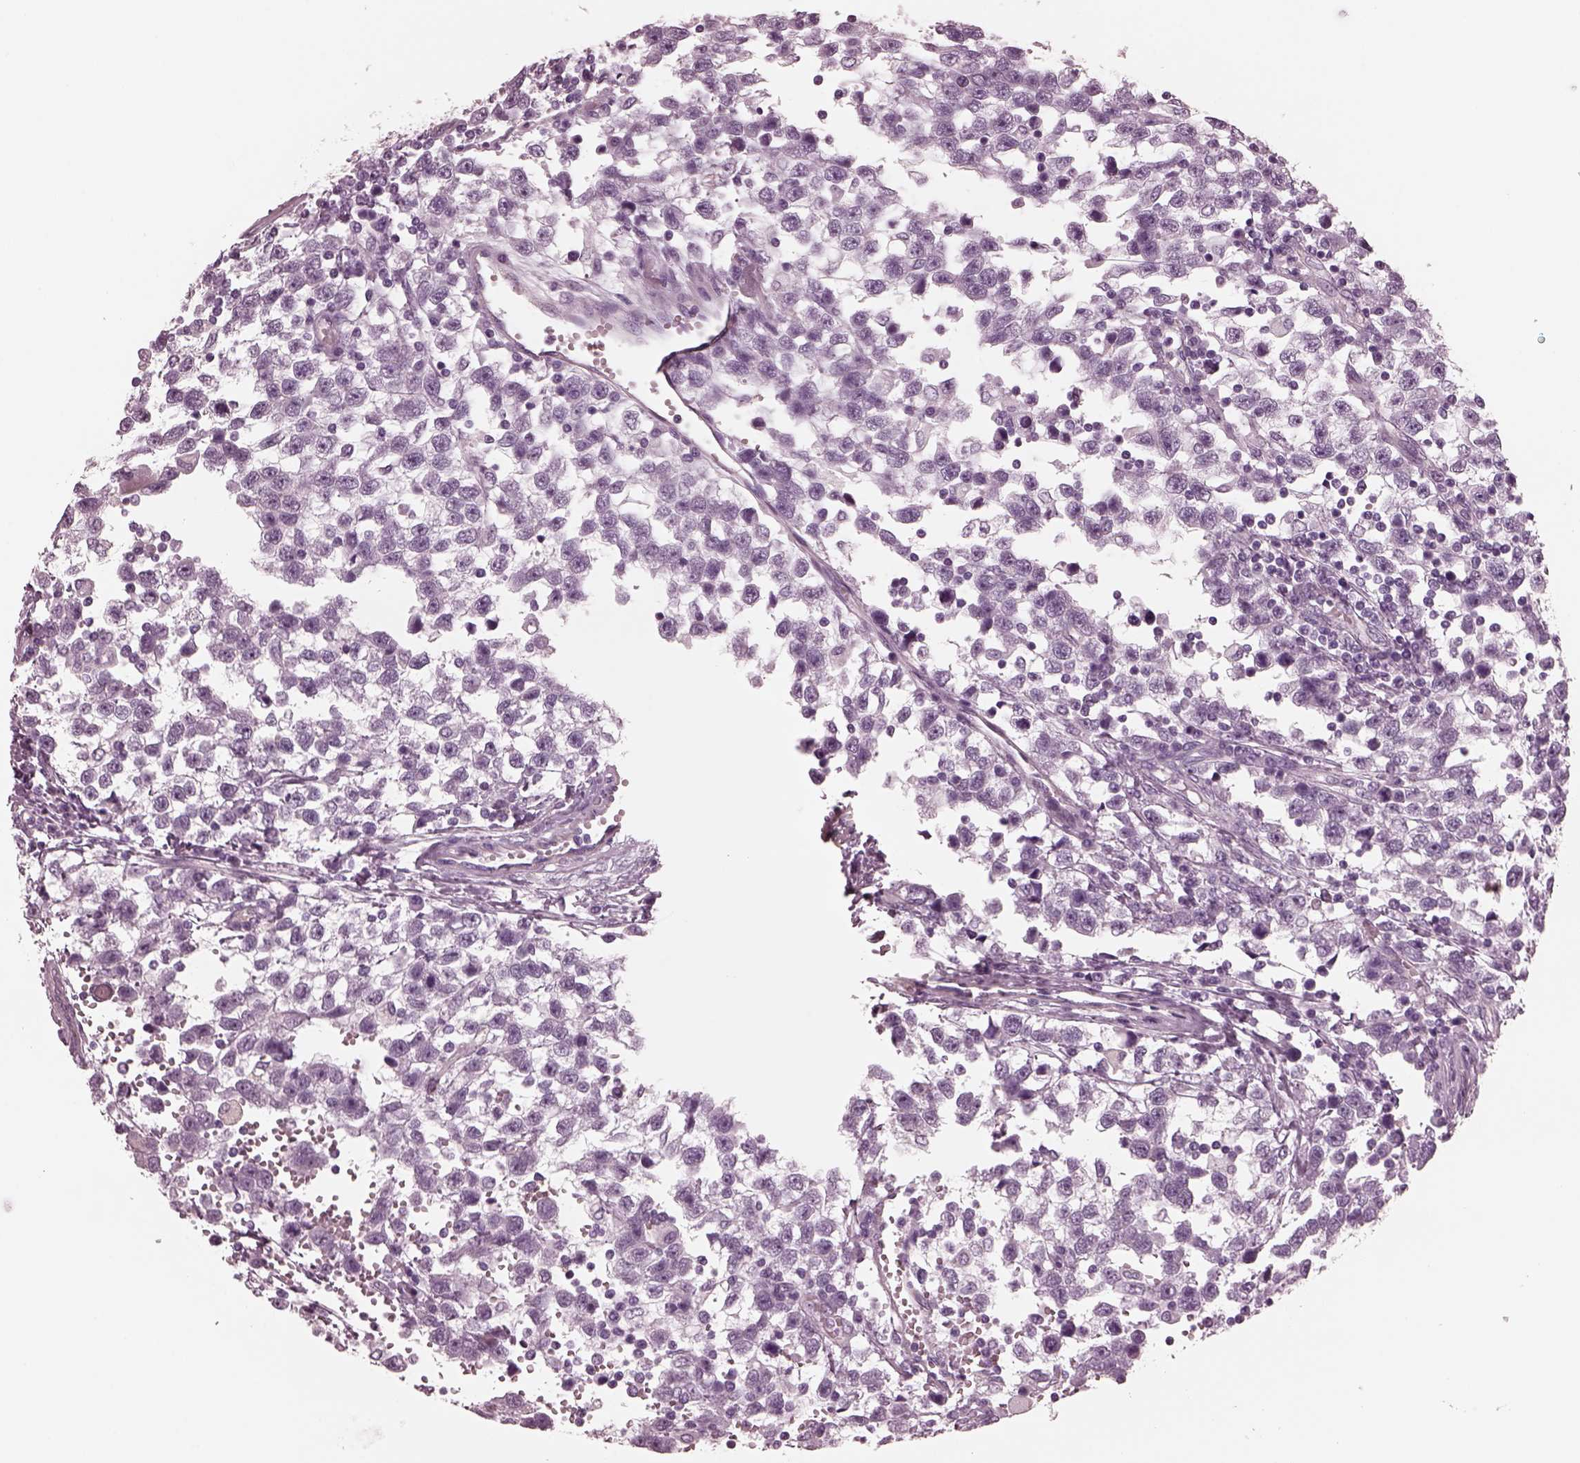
{"staining": {"intensity": "negative", "quantity": "none", "location": "none"}, "tissue": "testis cancer", "cell_type": "Tumor cells", "image_type": "cancer", "snomed": [{"axis": "morphology", "description": "Seminoma, NOS"}, {"axis": "topography", "description": "Testis"}], "caption": "IHC of seminoma (testis) demonstrates no expression in tumor cells. Brightfield microscopy of immunohistochemistry stained with DAB (3,3'-diaminobenzidine) (brown) and hematoxylin (blue), captured at high magnification.", "gene": "CGA", "patient": {"sex": "male", "age": 34}}